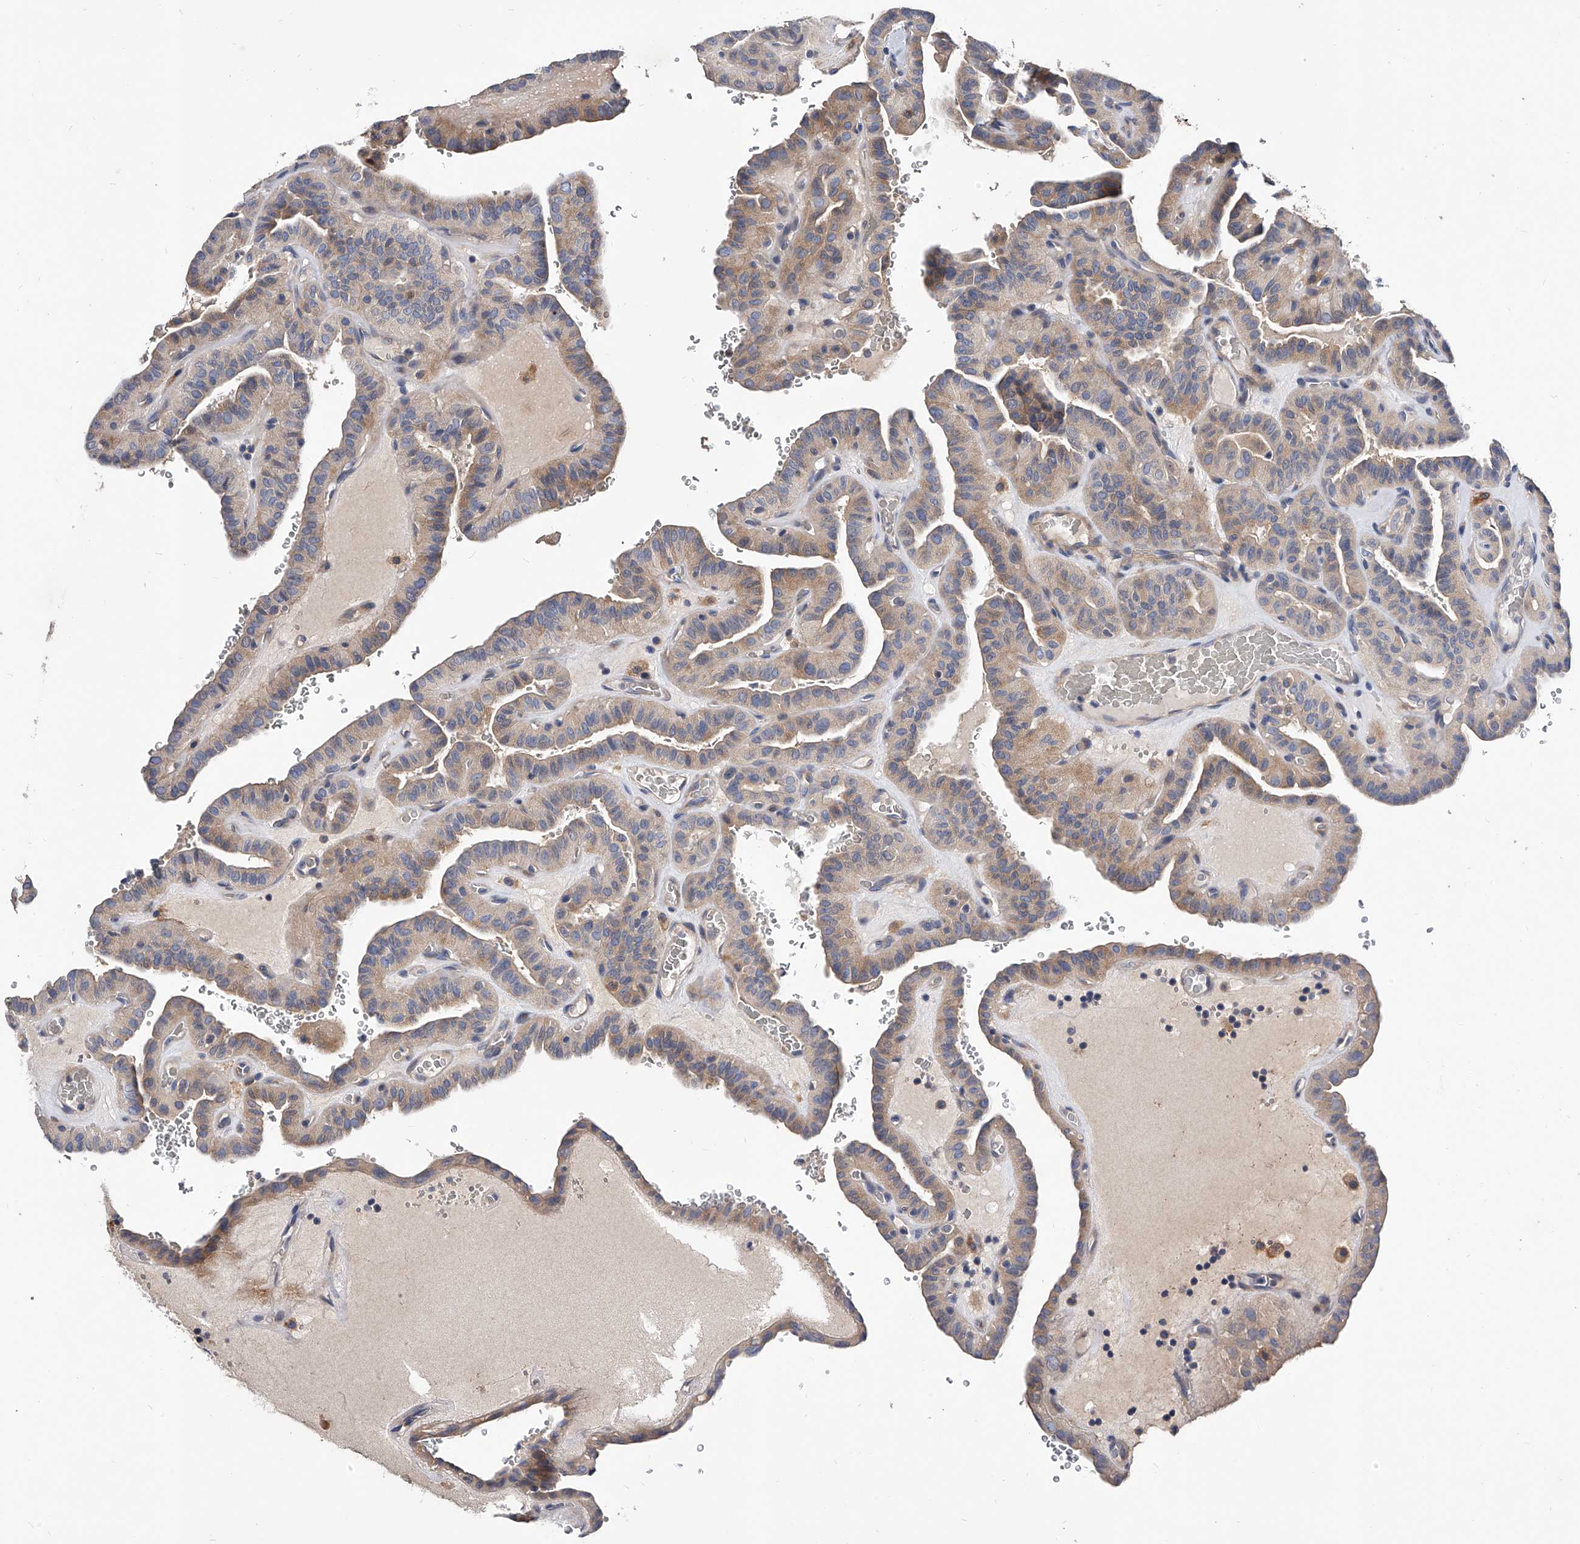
{"staining": {"intensity": "weak", "quantity": "25%-75%", "location": "cytoplasmic/membranous"}, "tissue": "thyroid cancer", "cell_type": "Tumor cells", "image_type": "cancer", "snomed": [{"axis": "morphology", "description": "Papillary adenocarcinoma, NOS"}, {"axis": "topography", "description": "Thyroid gland"}], "caption": "Tumor cells exhibit low levels of weak cytoplasmic/membranous staining in about 25%-75% of cells in human papillary adenocarcinoma (thyroid).", "gene": "ARL4C", "patient": {"sex": "male", "age": 77}}